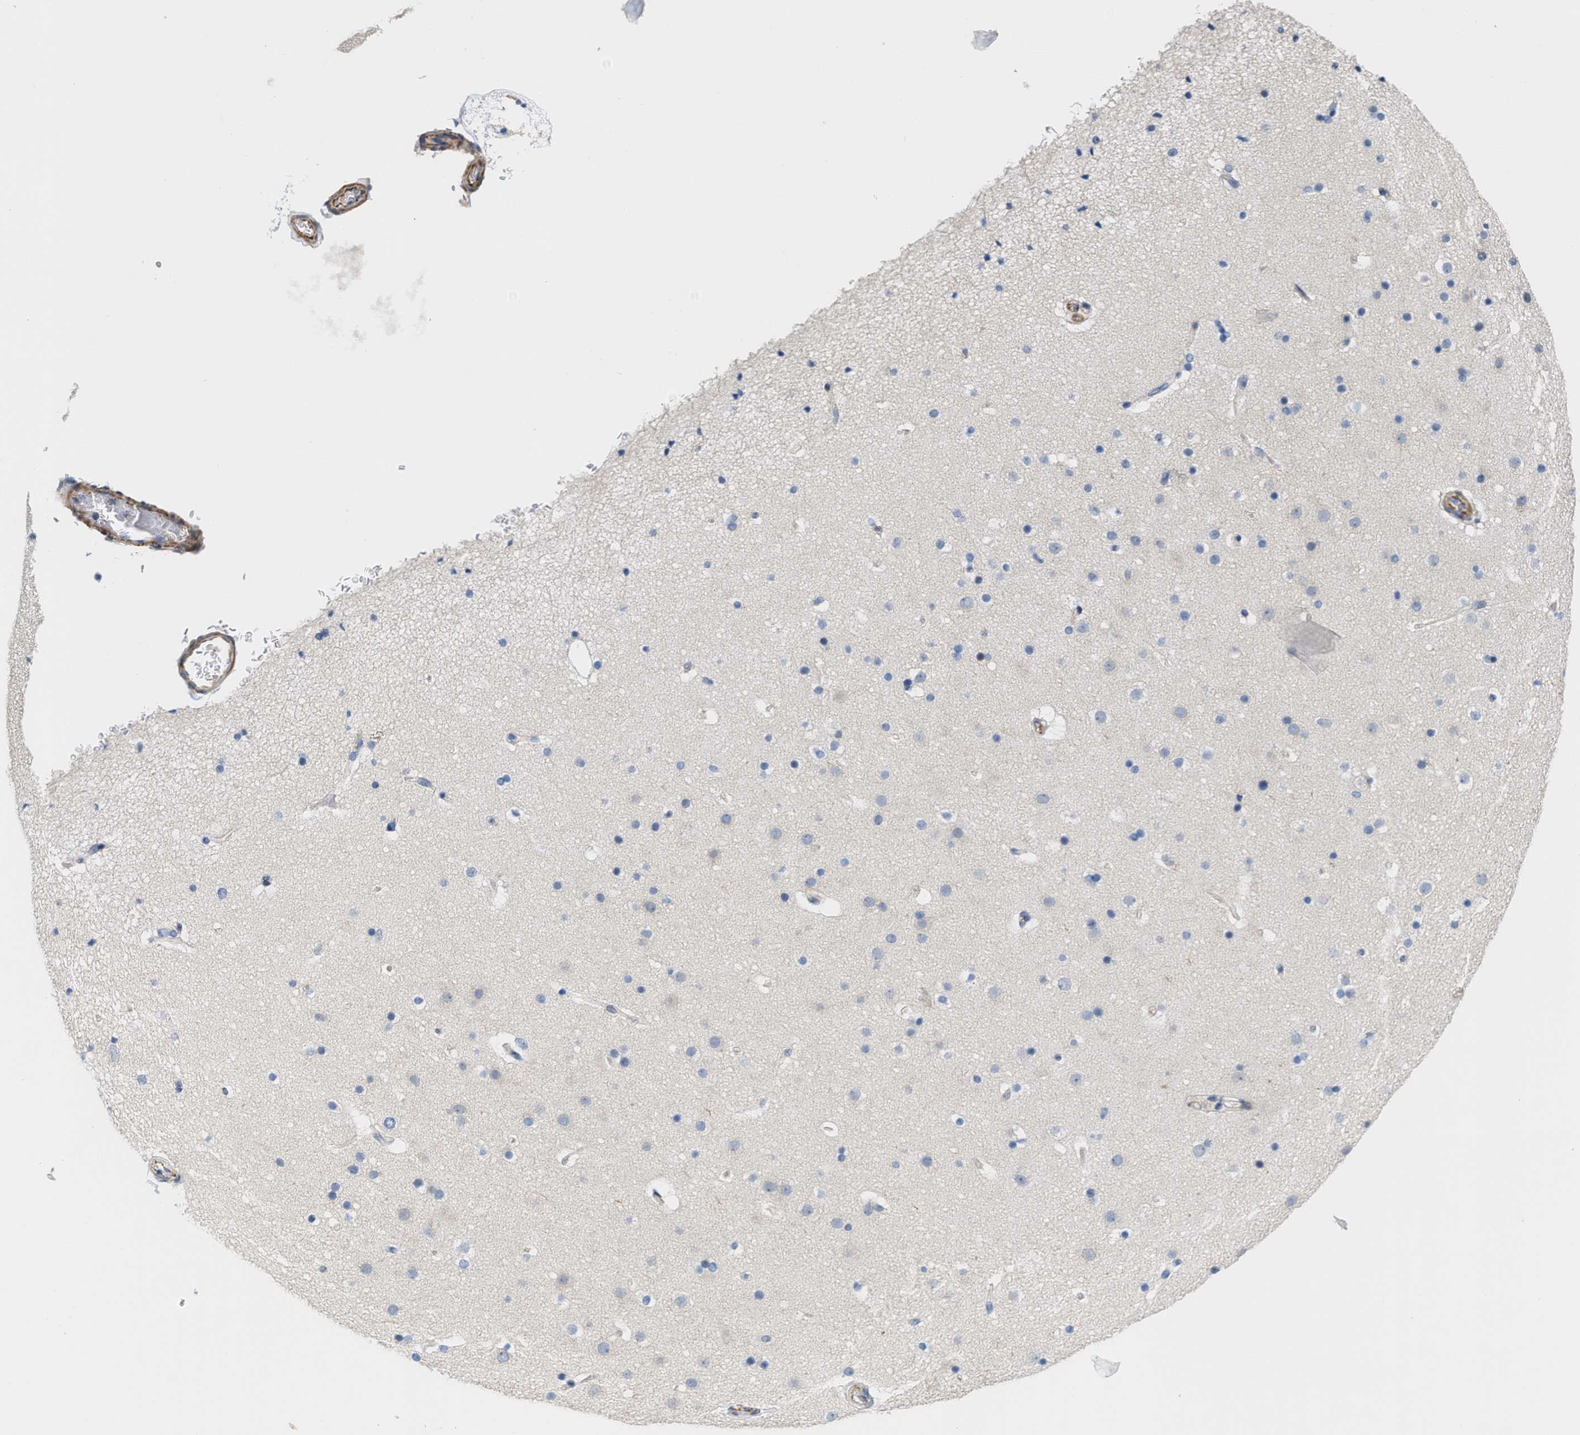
{"staining": {"intensity": "moderate", "quantity": "25%-75%", "location": "cytoplasmic/membranous"}, "tissue": "cerebral cortex", "cell_type": "Endothelial cells", "image_type": "normal", "snomed": [{"axis": "morphology", "description": "Normal tissue, NOS"}, {"axis": "topography", "description": "Cerebral cortex"}], "caption": "An image of human cerebral cortex stained for a protein displays moderate cytoplasmic/membranous brown staining in endothelial cells.", "gene": "TFPI", "patient": {"sex": "male", "age": 57}}